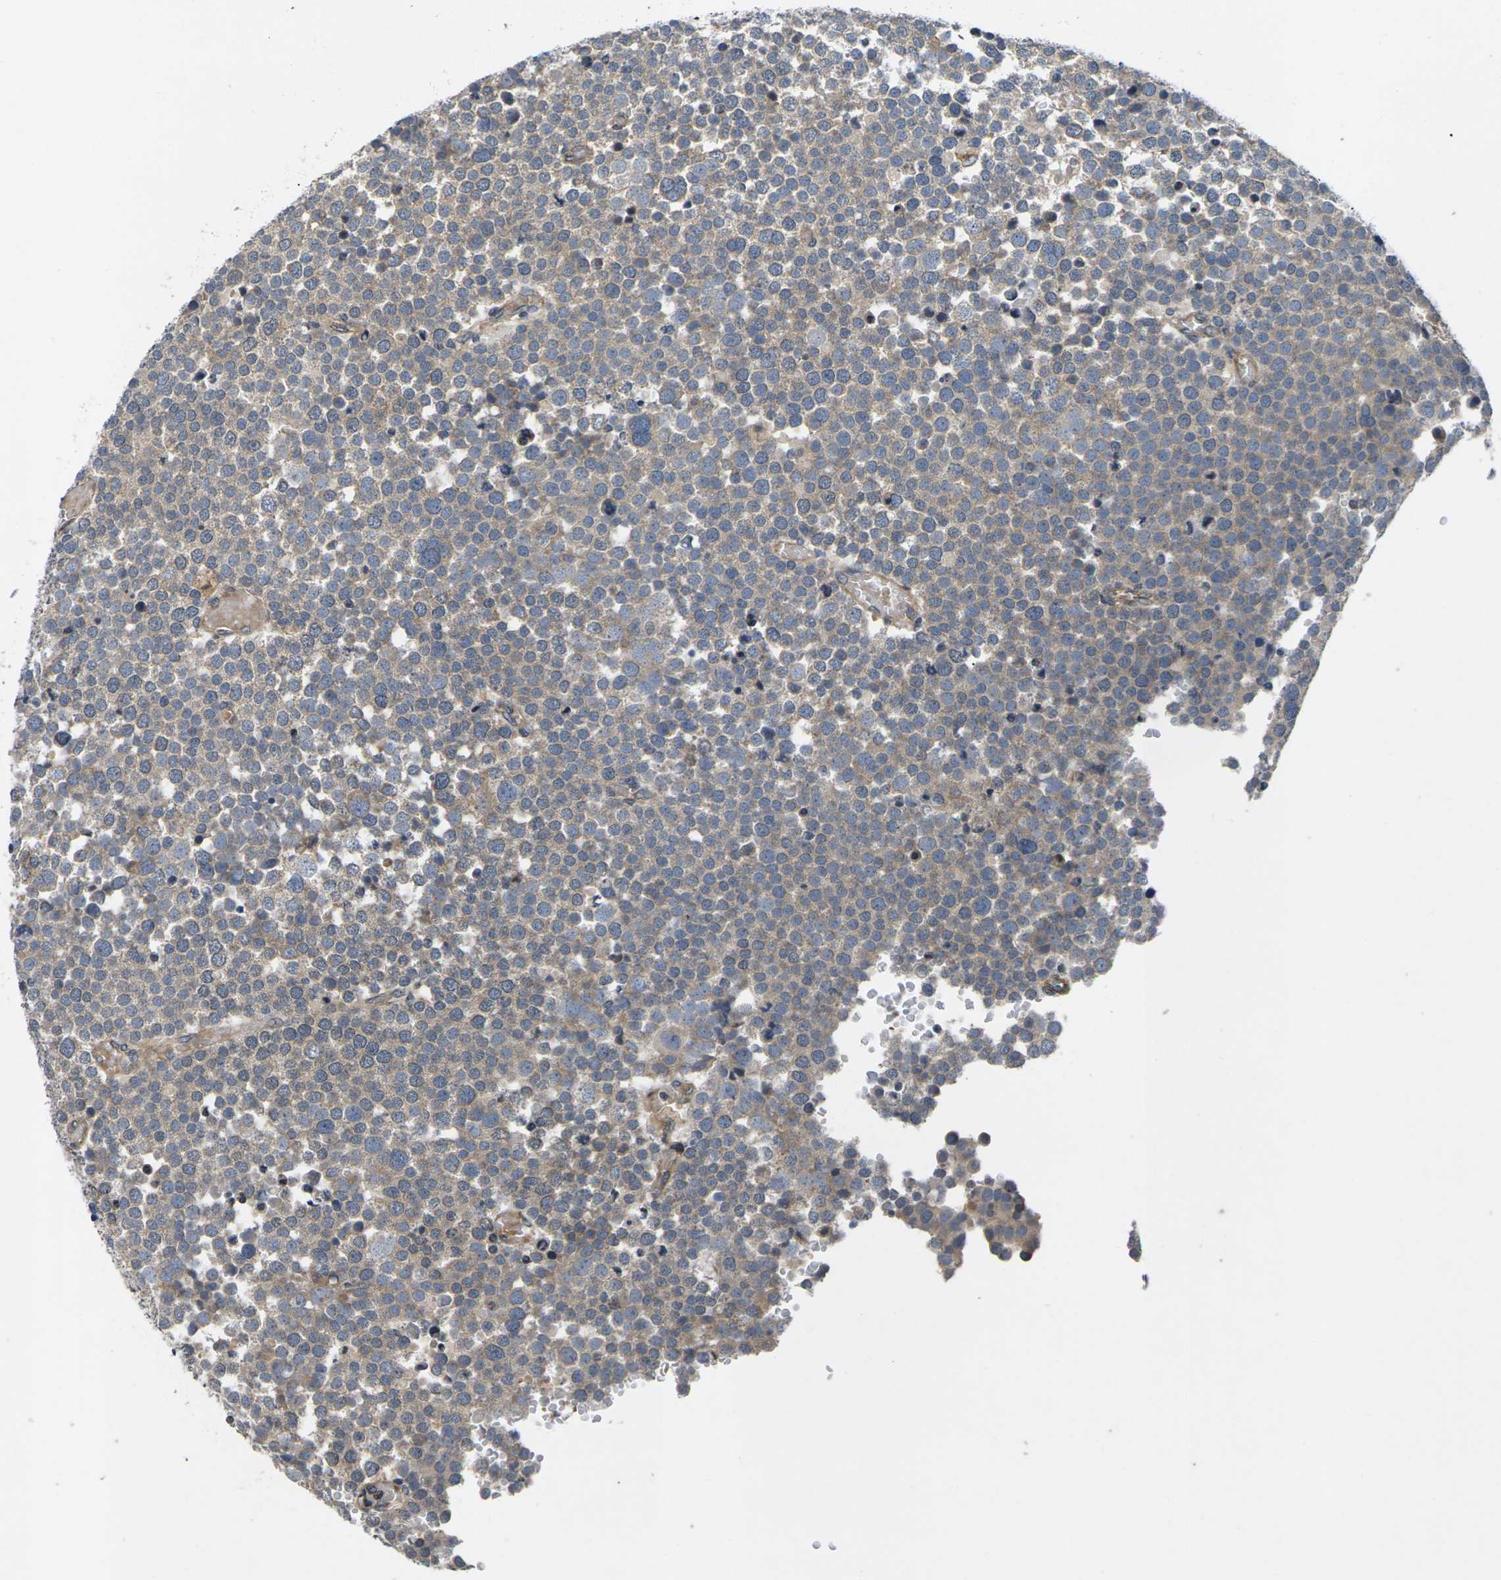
{"staining": {"intensity": "weak", "quantity": ">75%", "location": "cytoplasmic/membranous"}, "tissue": "testis cancer", "cell_type": "Tumor cells", "image_type": "cancer", "snomed": [{"axis": "morphology", "description": "Seminoma, NOS"}, {"axis": "topography", "description": "Testis"}], "caption": "This is a photomicrograph of IHC staining of seminoma (testis), which shows weak positivity in the cytoplasmic/membranous of tumor cells.", "gene": "DKK2", "patient": {"sex": "male", "age": 71}}